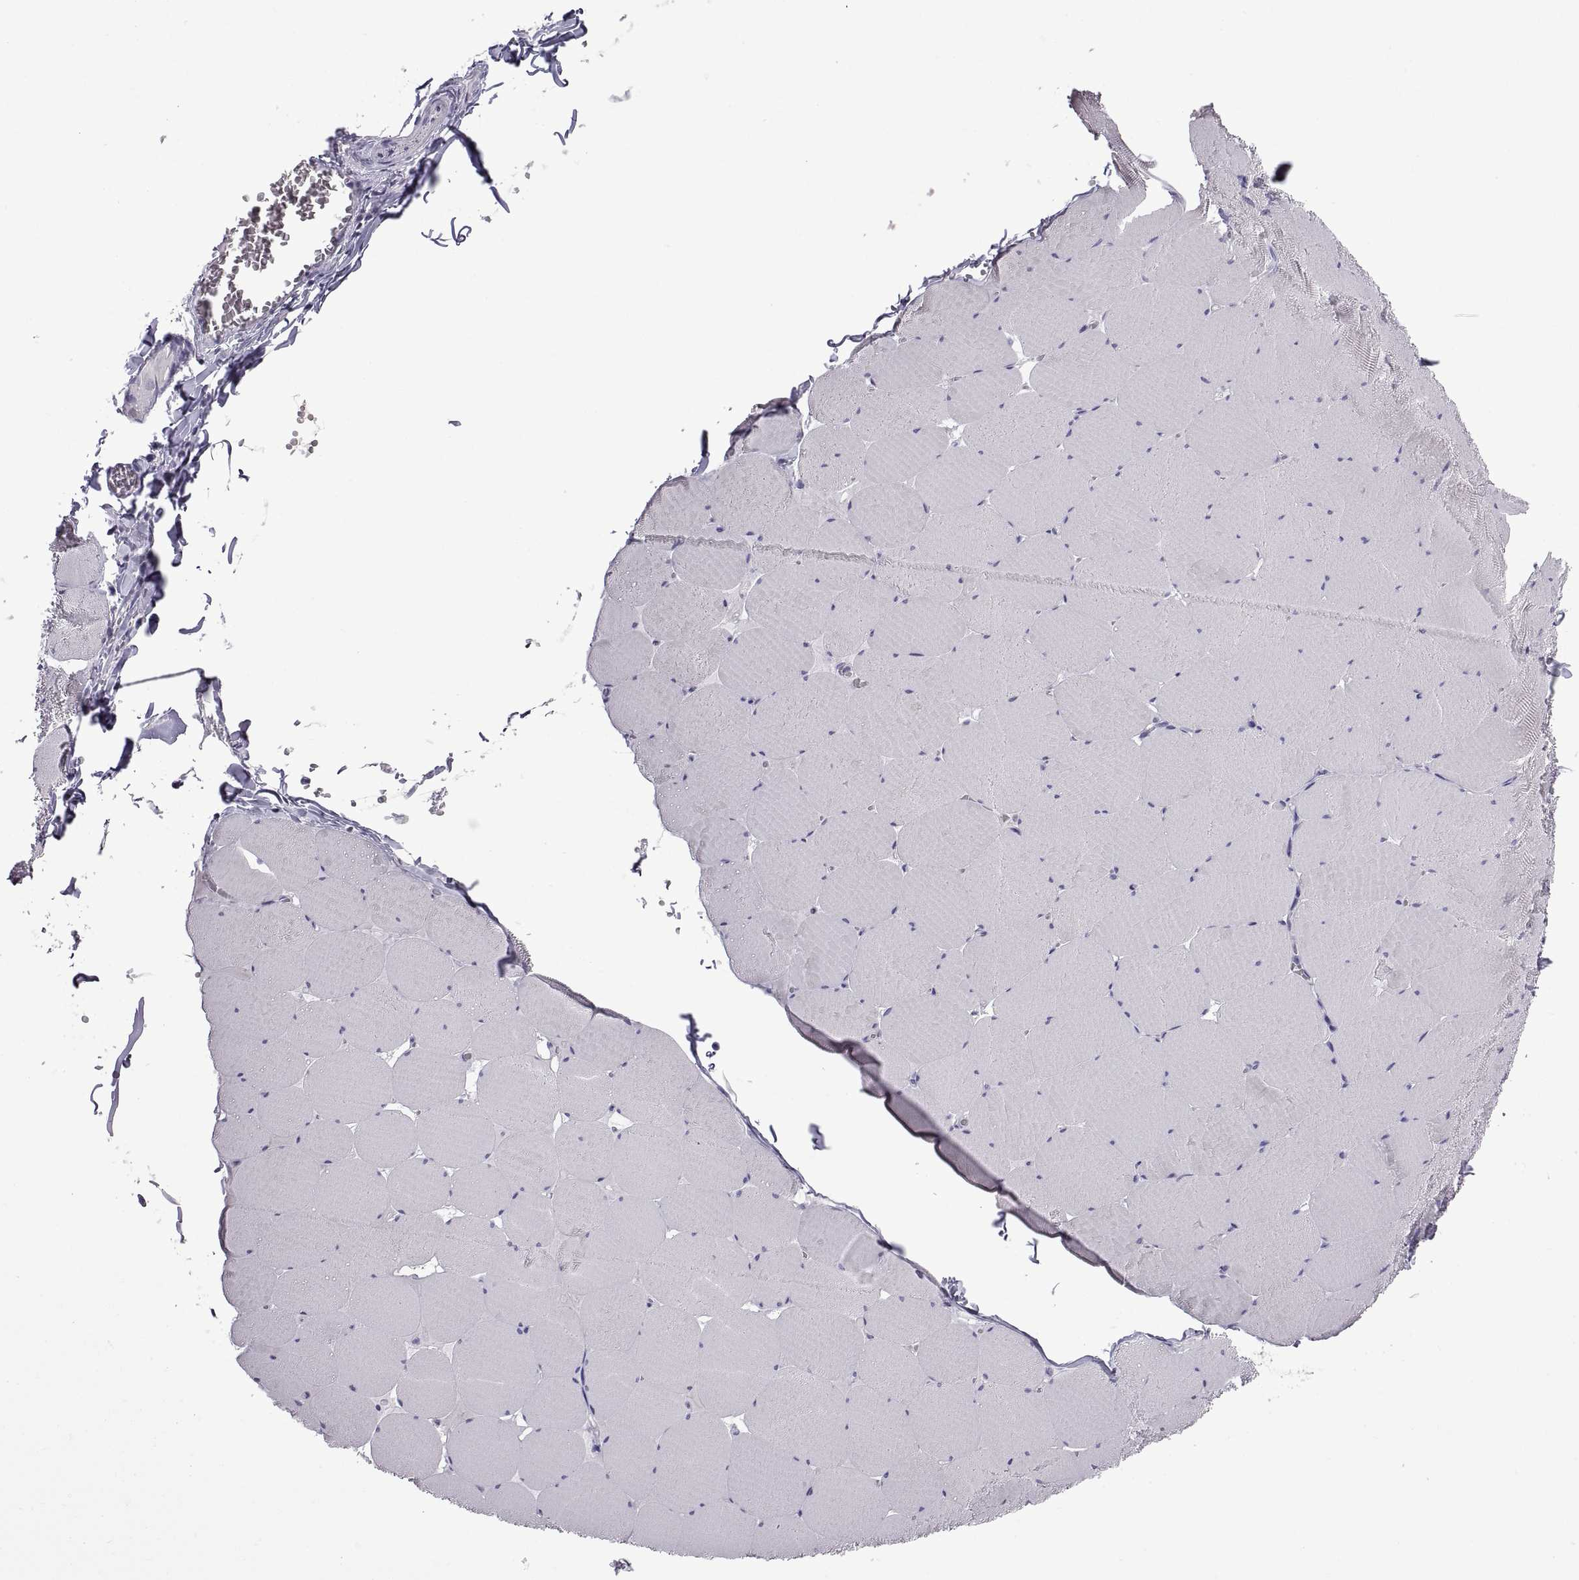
{"staining": {"intensity": "negative", "quantity": "none", "location": "none"}, "tissue": "skeletal muscle", "cell_type": "Myocytes", "image_type": "normal", "snomed": [{"axis": "morphology", "description": "Normal tissue, NOS"}, {"axis": "morphology", "description": "Malignant melanoma, Metastatic site"}, {"axis": "topography", "description": "Skeletal muscle"}], "caption": "Immunohistochemistry micrograph of normal skeletal muscle: skeletal muscle stained with DAB (3,3'-diaminobenzidine) displays no significant protein staining in myocytes.", "gene": "SPDYE10", "patient": {"sex": "male", "age": 50}}